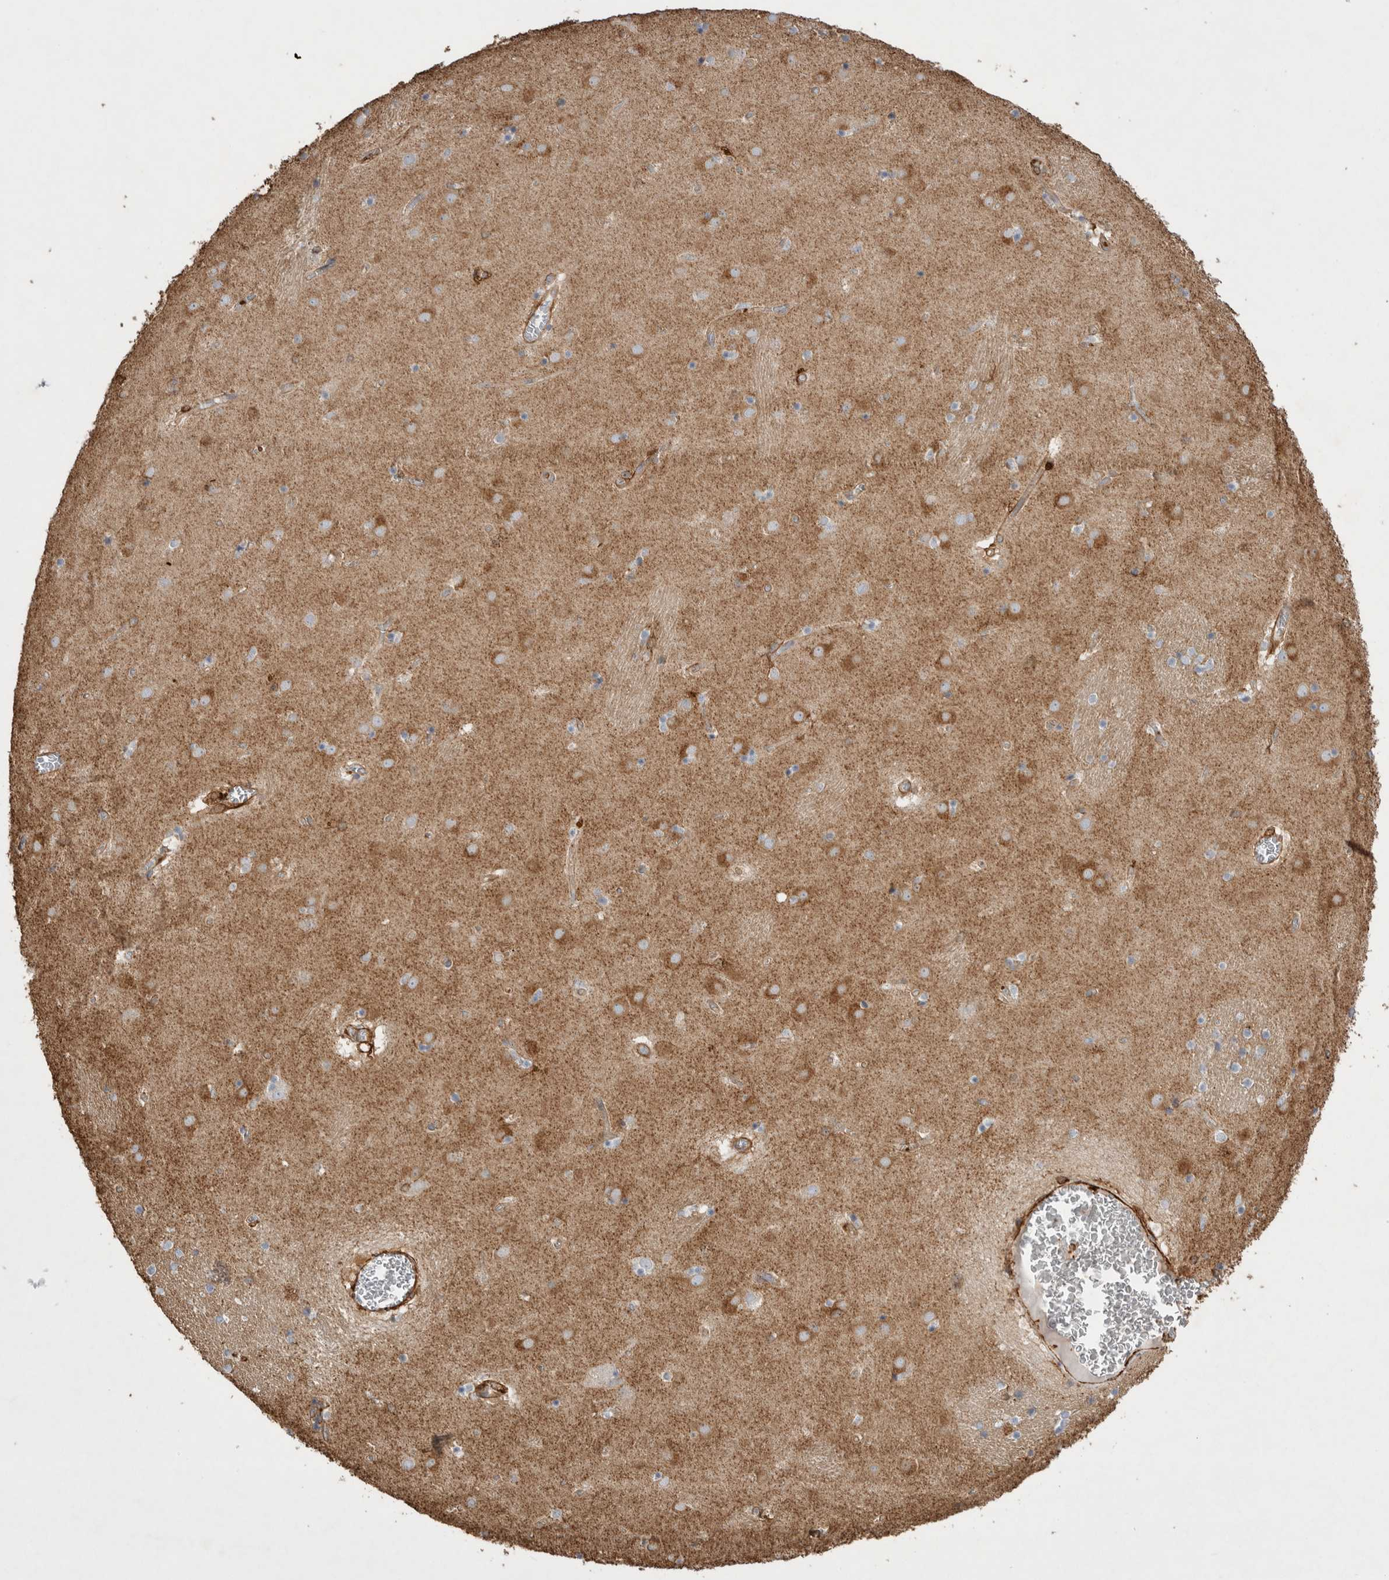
{"staining": {"intensity": "negative", "quantity": "none", "location": "none"}, "tissue": "caudate", "cell_type": "Glial cells", "image_type": "normal", "snomed": [{"axis": "morphology", "description": "Normal tissue, NOS"}, {"axis": "topography", "description": "Lateral ventricle wall"}], "caption": "High power microscopy image of an immunohistochemistry photomicrograph of benign caudate, revealing no significant positivity in glial cells. (DAB immunohistochemistry visualized using brightfield microscopy, high magnification).", "gene": "GPER1", "patient": {"sex": "male", "age": 70}}